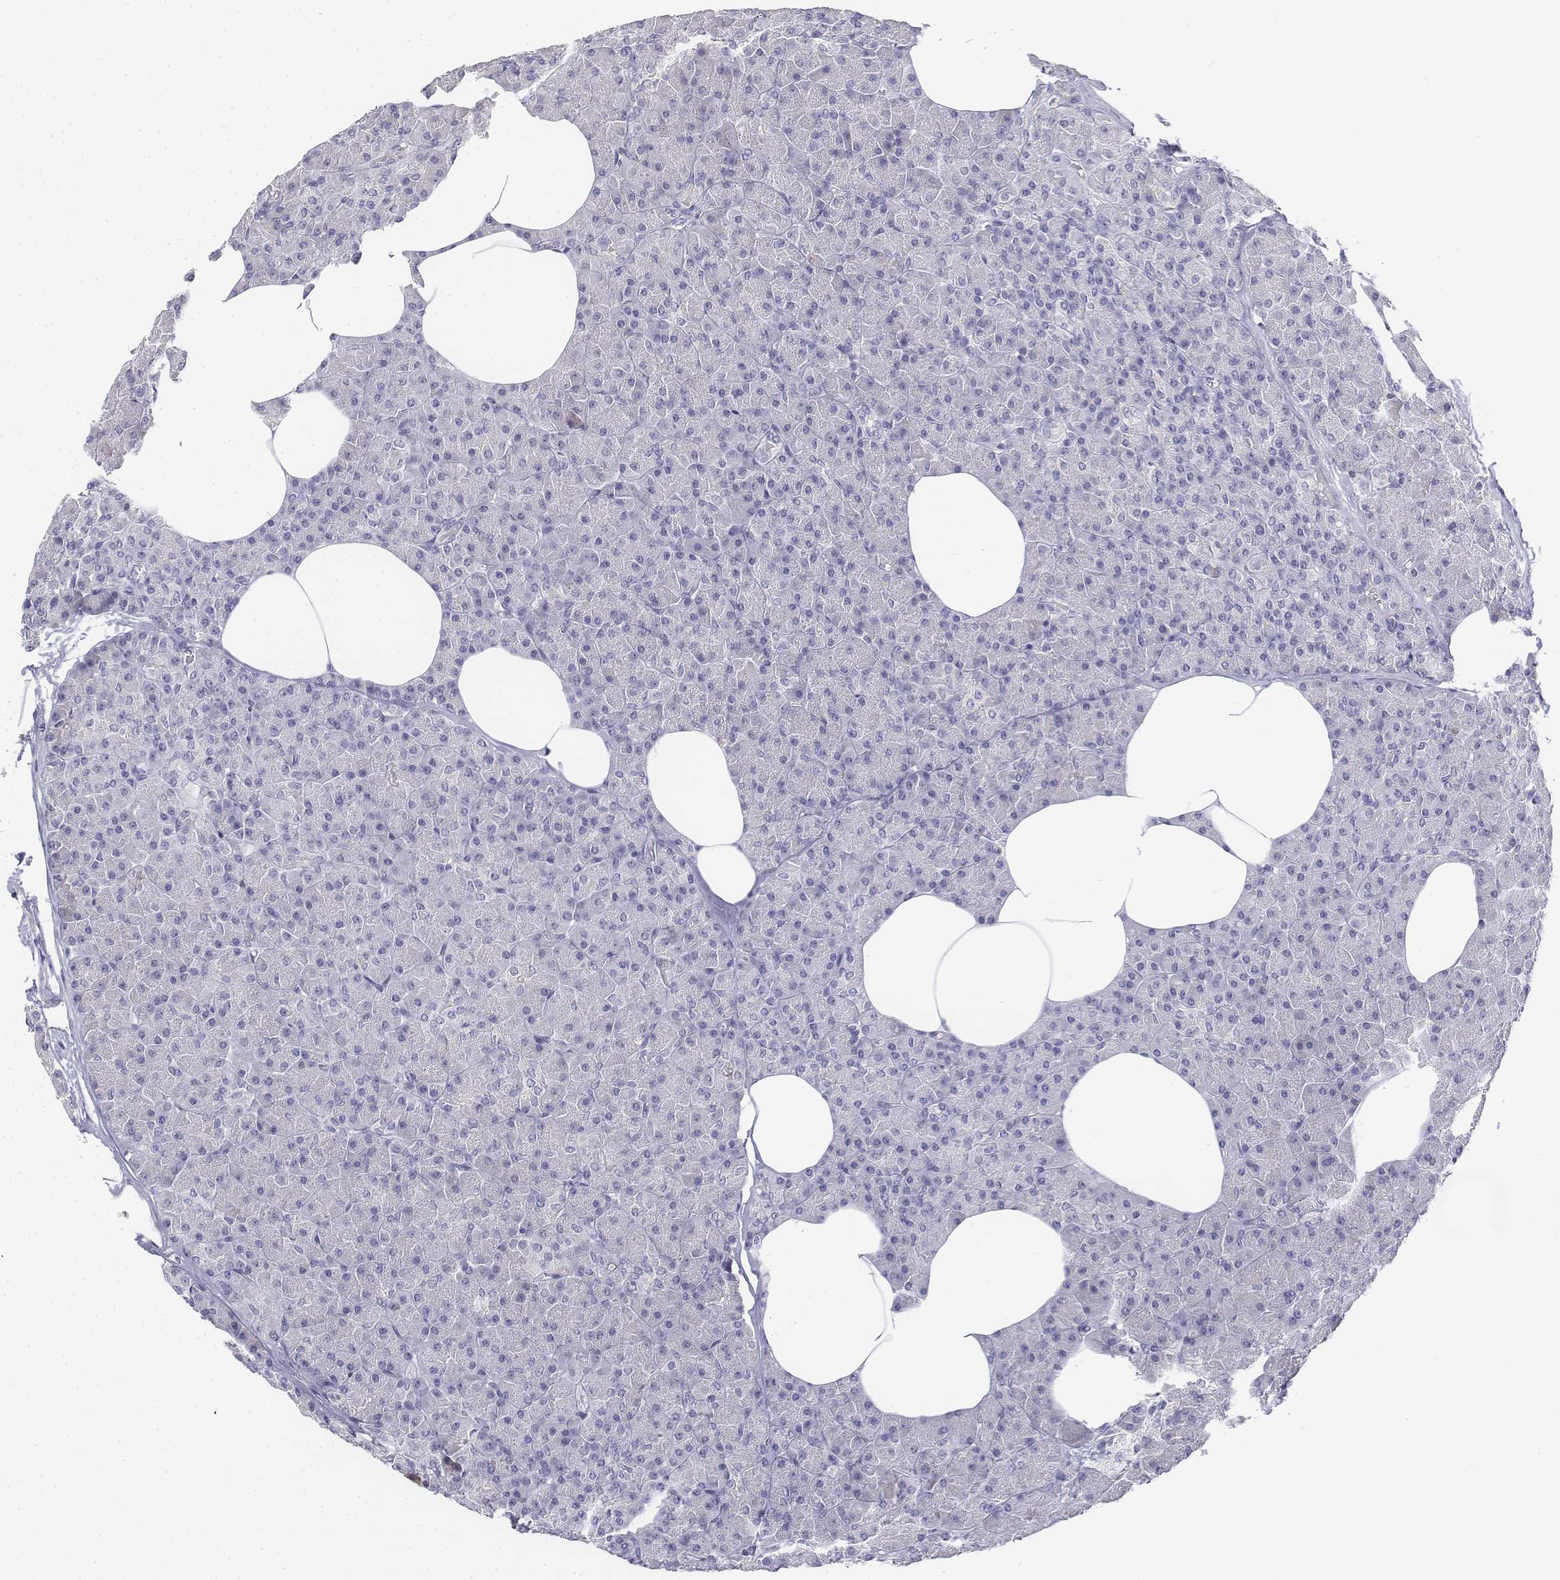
{"staining": {"intensity": "negative", "quantity": "none", "location": "none"}, "tissue": "pancreas", "cell_type": "Exocrine glandular cells", "image_type": "normal", "snomed": [{"axis": "morphology", "description": "Normal tissue, NOS"}, {"axis": "topography", "description": "Pancreas"}], "caption": "A high-resolution photomicrograph shows IHC staining of unremarkable pancreas, which demonstrates no significant expression in exocrine glandular cells.", "gene": "CD3E", "patient": {"sex": "female", "age": 45}}